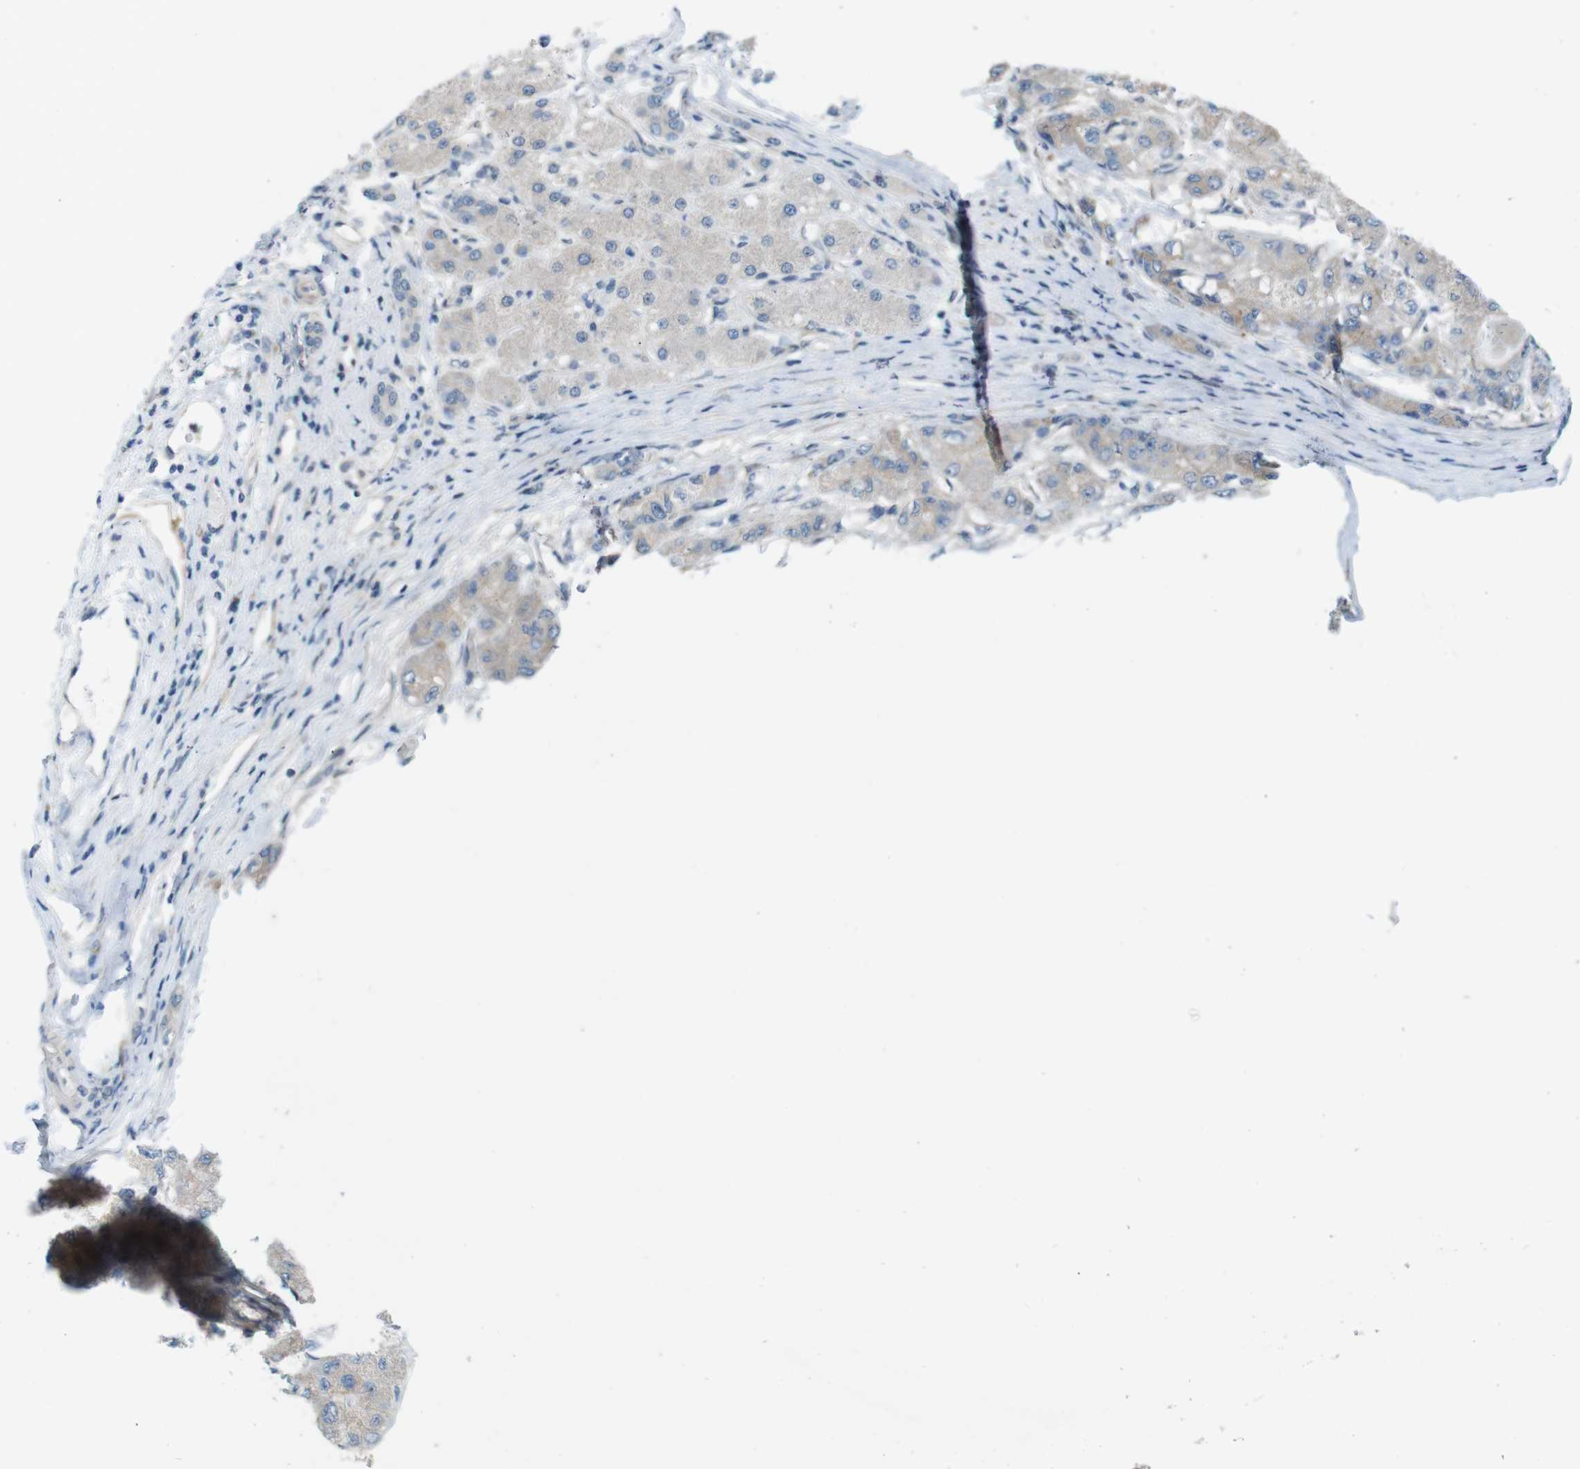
{"staining": {"intensity": "weak", "quantity": ">75%", "location": "cytoplasmic/membranous"}, "tissue": "liver cancer", "cell_type": "Tumor cells", "image_type": "cancer", "snomed": [{"axis": "morphology", "description": "Carcinoma, Hepatocellular, NOS"}, {"axis": "topography", "description": "Liver"}], "caption": "Immunohistochemistry (DAB (3,3'-diaminobenzidine)) staining of liver cancer (hepatocellular carcinoma) displays weak cytoplasmic/membranous protein expression in about >75% of tumor cells.", "gene": "SKI", "patient": {"sex": "male", "age": 80}}